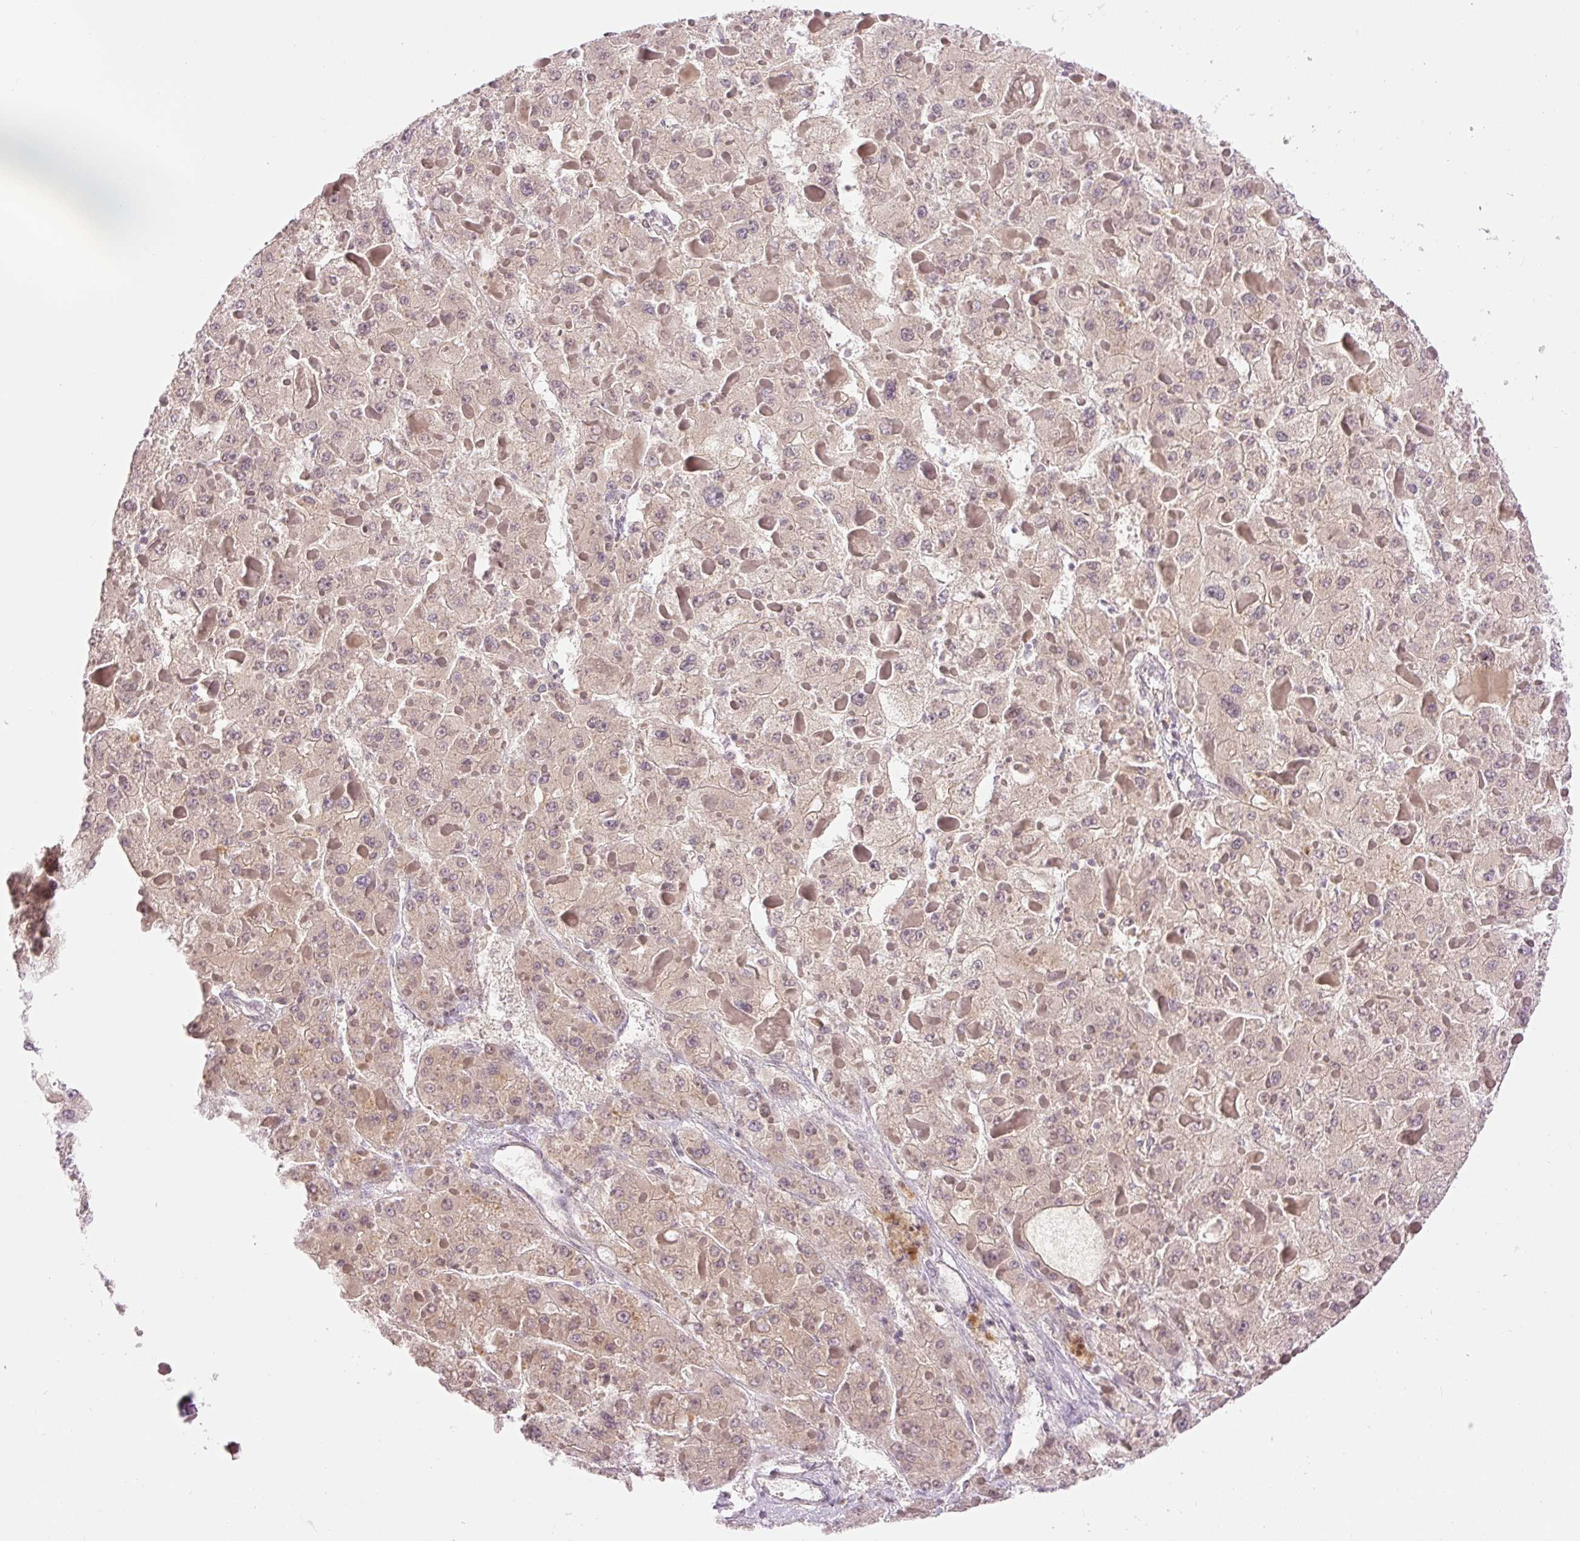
{"staining": {"intensity": "weak", "quantity": "25%-75%", "location": "cytoplasmic/membranous"}, "tissue": "liver cancer", "cell_type": "Tumor cells", "image_type": "cancer", "snomed": [{"axis": "morphology", "description": "Carcinoma, Hepatocellular, NOS"}, {"axis": "topography", "description": "Liver"}], "caption": "IHC micrograph of liver cancer stained for a protein (brown), which displays low levels of weak cytoplasmic/membranous positivity in about 25%-75% of tumor cells.", "gene": "ABHD11", "patient": {"sex": "female", "age": 73}}